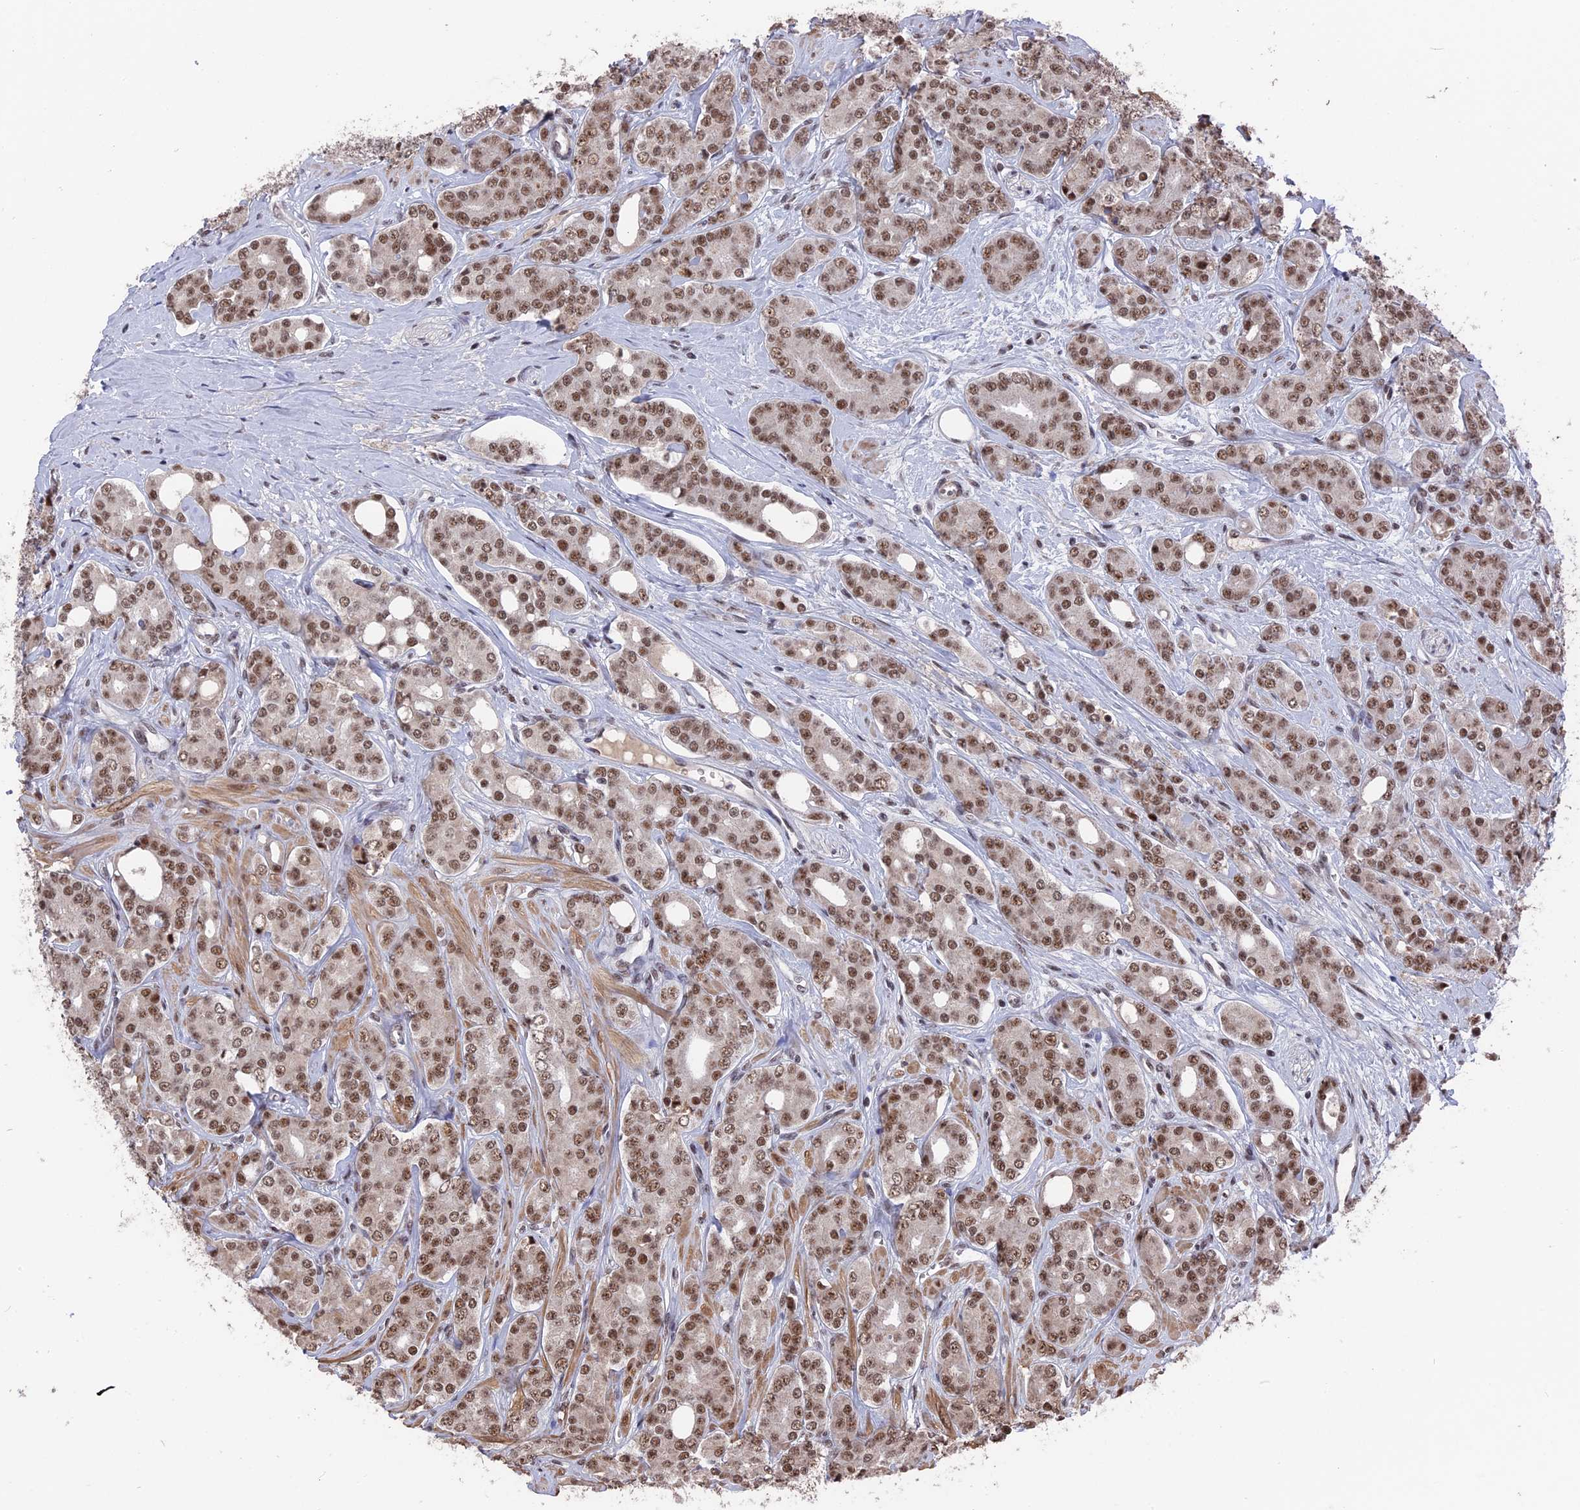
{"staining": {"intensity": "moderate", "quantity": ">75%", "location": "nuclear"}, "tissue": "prostate cancer", "cell_type": "Tumor cells", "image_type": "cancer", "snomed": [{"axis": "morphology", "description": "Adenocarcinoma, High grade"}, {"axis": "topography", "description": "Prostate"}], "caption": "The photomicrograph demonstrates immunohistochemical staining of prostate cancer. There is moderate nuclear staining is seen in about >75% of tumor cells. (DAB IHC with brightfield microscopy, high magnification).", "gene": "SF3A2", "patient": {"sex": "male", "age": 62}}